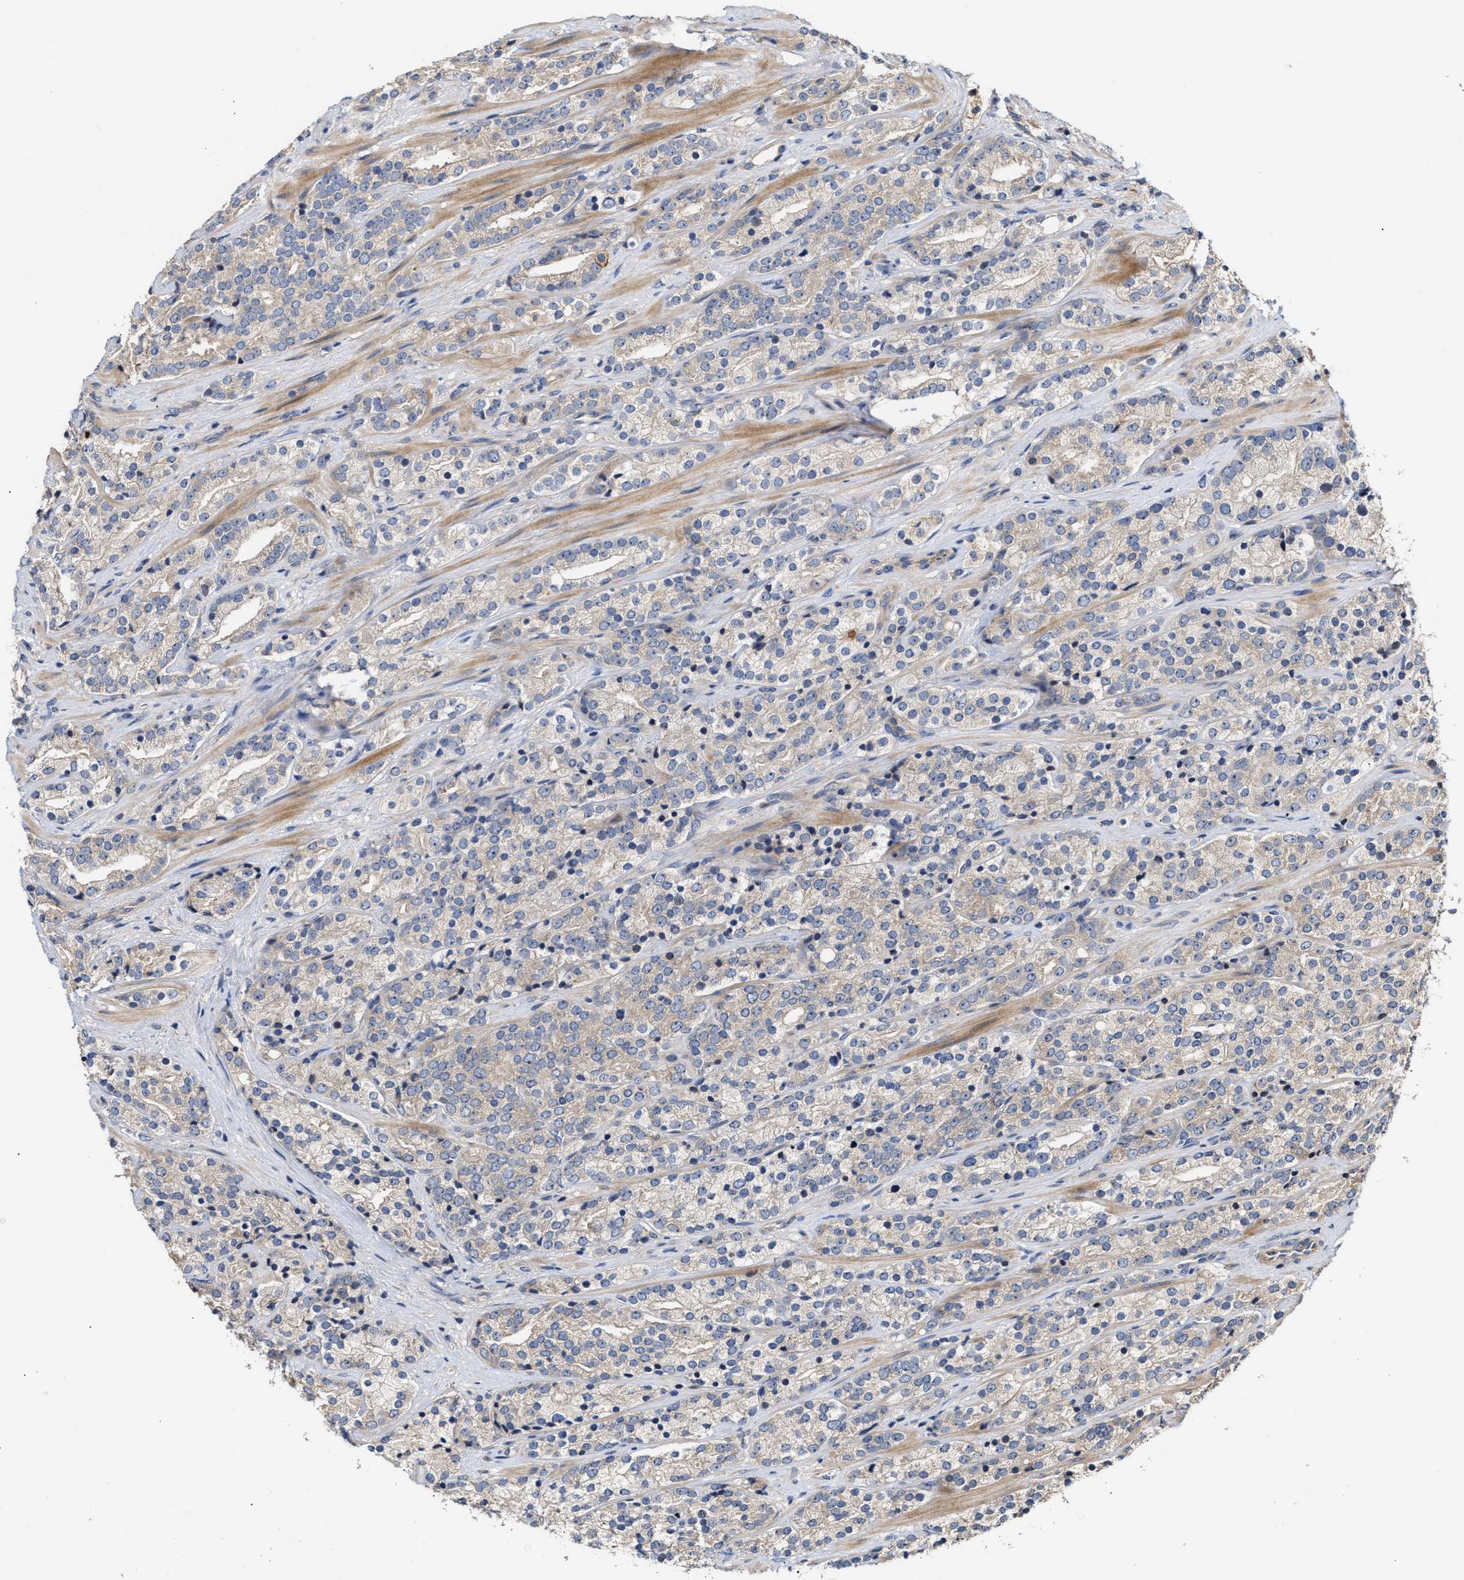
{"staining": {"intensity": "weak", "quantity": "<25%", "location": "cytoplasmic/membranous"}, "tissue": "prostate cancer", "cell_type": "Tumor cells", "image_type": "cancer", "snomed": [{"axis": "morphology", "description": "Adenocarcinoma, High grade"}, {"axis": "topography", "description": "Prostate"}], "caption": "Human prostate cancer stained for a protein using immunohistochemistry shows no staining in tumor cells.", "gene": "CLIP2", "patient": {"sex": "male", "age": 71}}